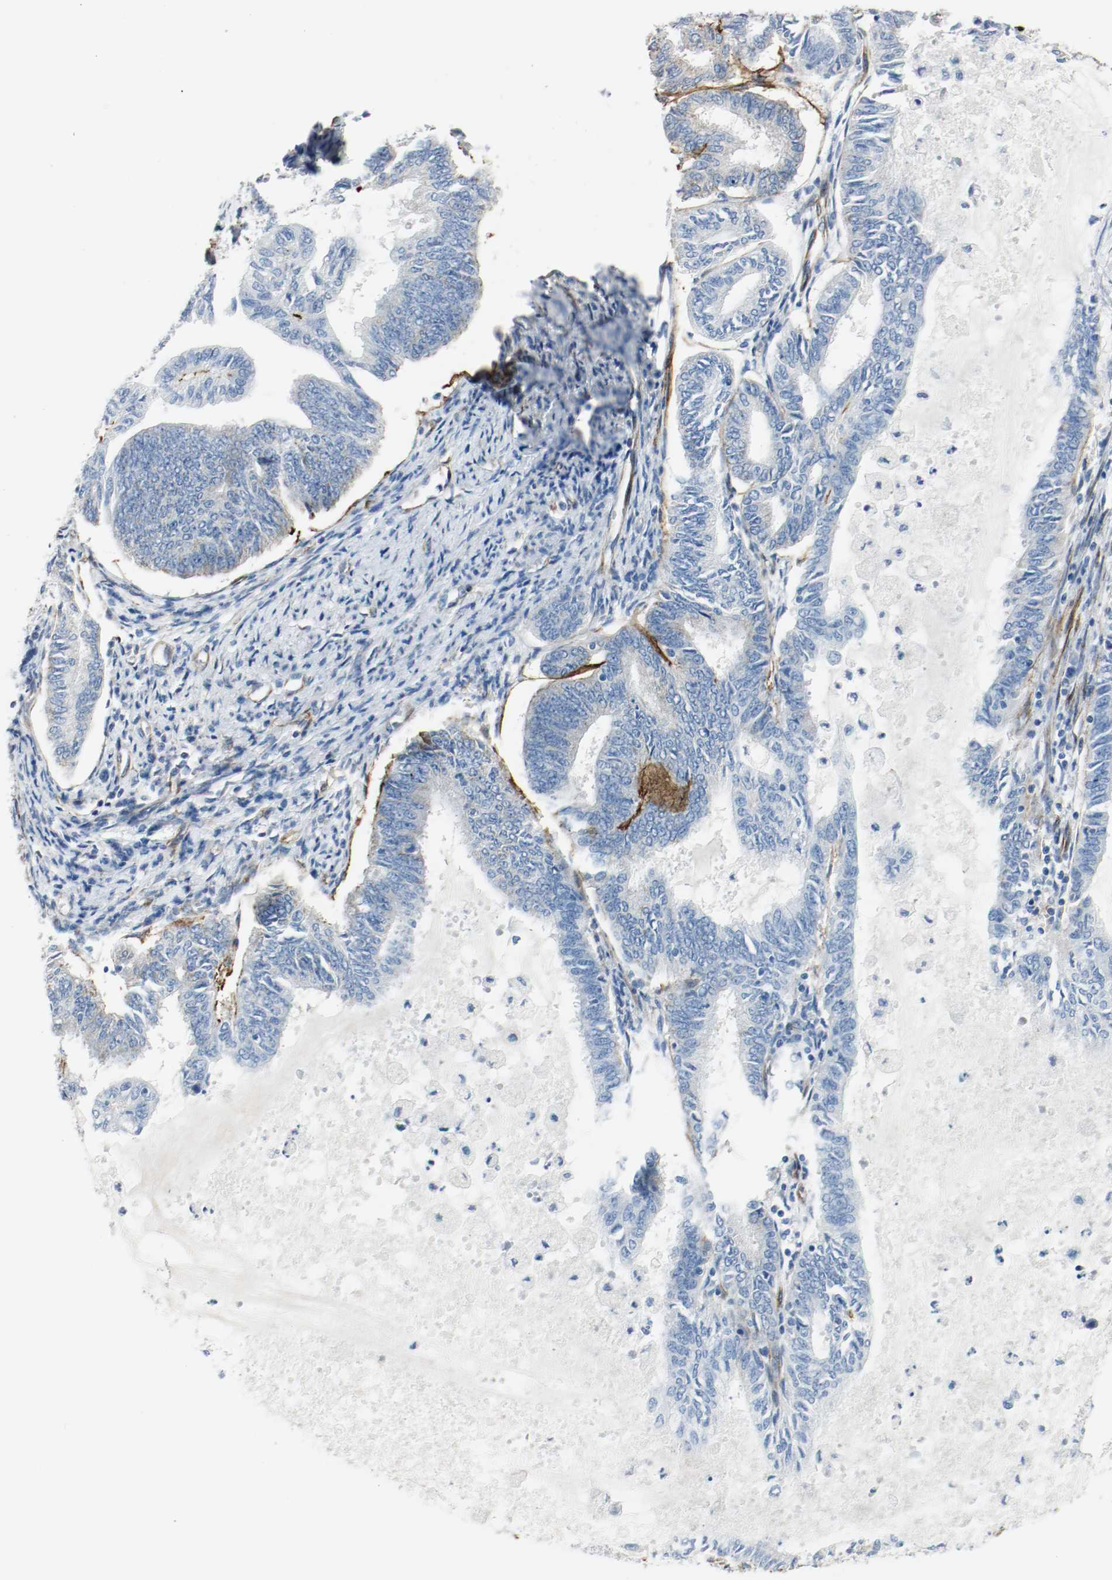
{"staining": {"intensity": "negative", "quantity": "none", "location": "none"}, "tissue": "endometrial cancer", "cell_type": "Tumor cells", "image_type": "cancer", "snomed": [{"axis": "morphology", "description": "Adenocarcinoma, NOS"}, {"axis": "topography", "description": "Endometrium"}], "caption": "DAB (3,3'-diaminobenzidine) immunohistochemical staining of human endometrial cancer (adenocarcinoma) reveals no significant staining in tumor cells.", "gene": "LAMB1", "patient": {"sex": "female", "age": 86}}